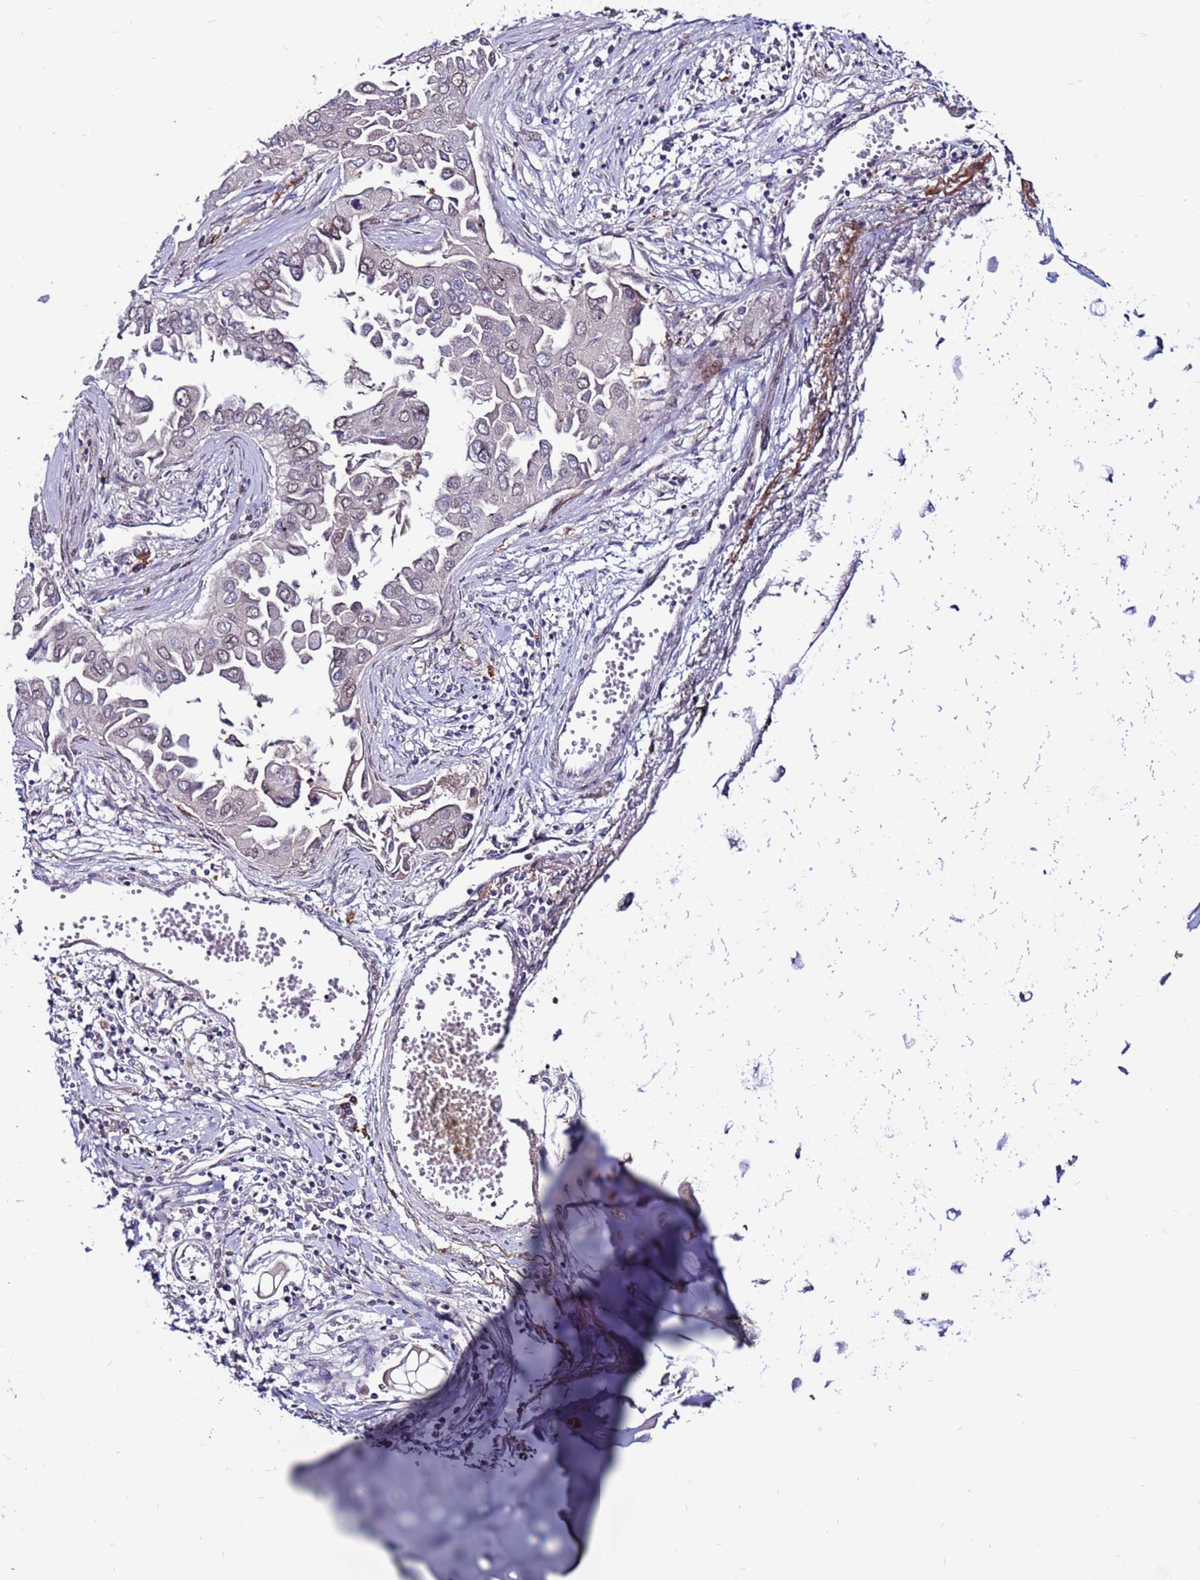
{"staining": {"intensity": "negative", "quantity": "none", "location": "none"}, "tissue": "lung cancer", "cell_type": "Tumor cells", "image_type": "cancer", "snomed": [{"axis": "morphology", "description": "Adenocarcinoma, NOS"}, {"axis": "topography", "description": "Lung"}], "caption": "Immunohistochemistry (IHC) micrograph of human lung cancer stained for a protein (brown), which demonstrates no positivity in tumor cells.", "gene": "CCDC71", "patient": {"sex": "female", "age": 76}}